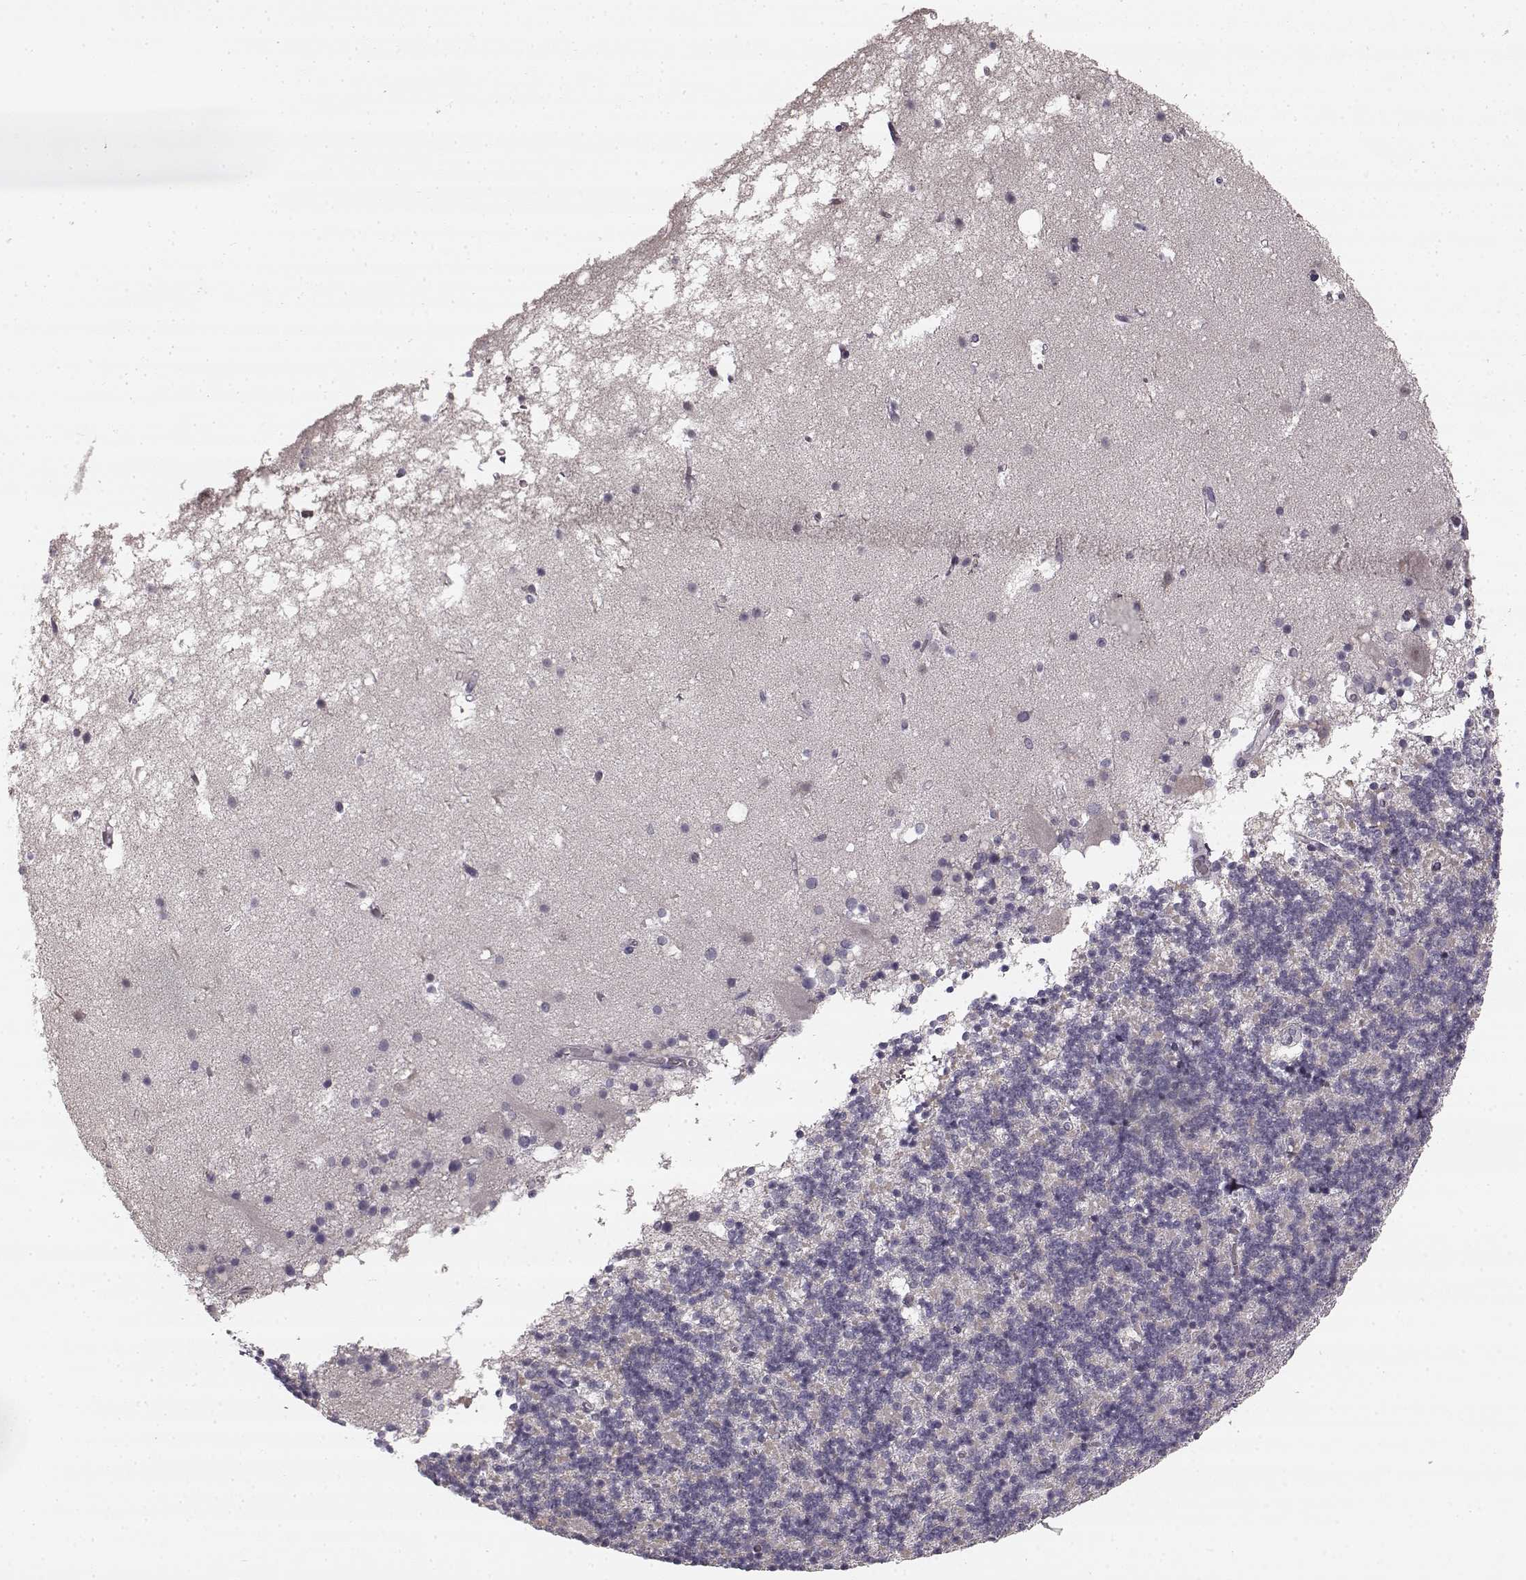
{"staining": {"intensity": "negative", "quantity": "none", "location": "none"}, "tissue": "cerebellum", "cell_type": "Cells in granular layer", "image_type": "normal", "snomed": [{"axis": "morphology", "description": "Normal tissue, NOS"}, {"axis": "topography", "description": "Cerebellum"}], "caption": "IHC image of benign cerebellum stained for a protein (brown), which displays no positivity in cells in granular layer. (DAB (3,3'-diaminobenzidine) immunohistochemistry visualized using brightfield microscopy, high magnification).", "gene": "HMMR", "patient": {"sex": "male", "age": 70}}